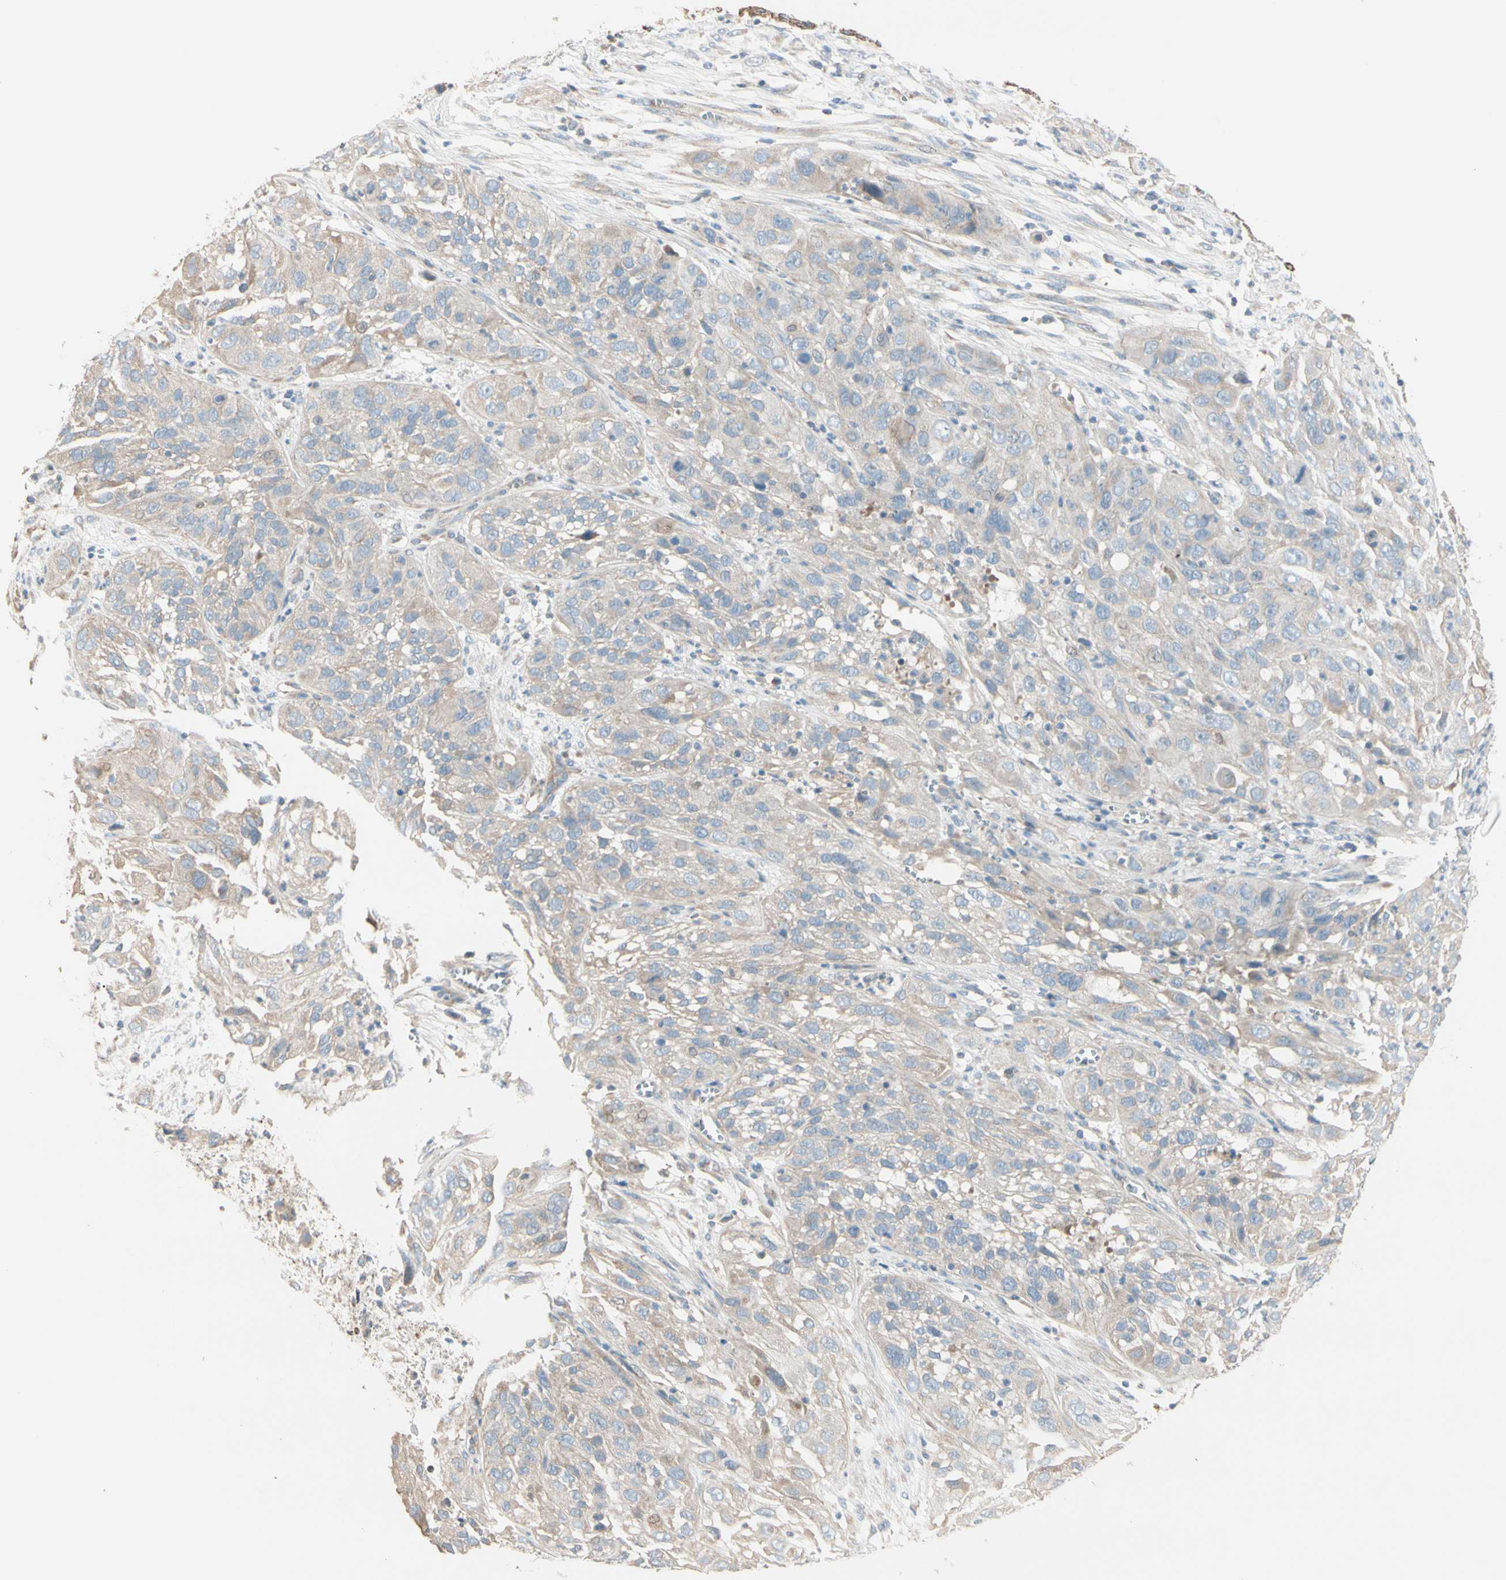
{"staining": {"intensity": "weak", "quantity": ">75%", "location": "cytoplasmic/membranous"}, "tissue": "cervical cancer", "cell_type": "Tumor cells", "image_type": "cancer", "snomed": [{"axis": "morphology", "description": "Squamous cell carcinoma, NOS"}, {"axis": "topography", "description": "Cervix"}], "caption": "Immunohistochemistry photomicrograph of neoplastic tissue: cervical cancer (squamous cell carcinoma) stained using IHC displays low levels of weak protein expression localized specifically in the cytoplasmic/membranous of tumor cells, appearing as a cytoplasmic/membranous brown color.", "gene": "EPHA3", "patient": {"sex": "female", "age": 32}}